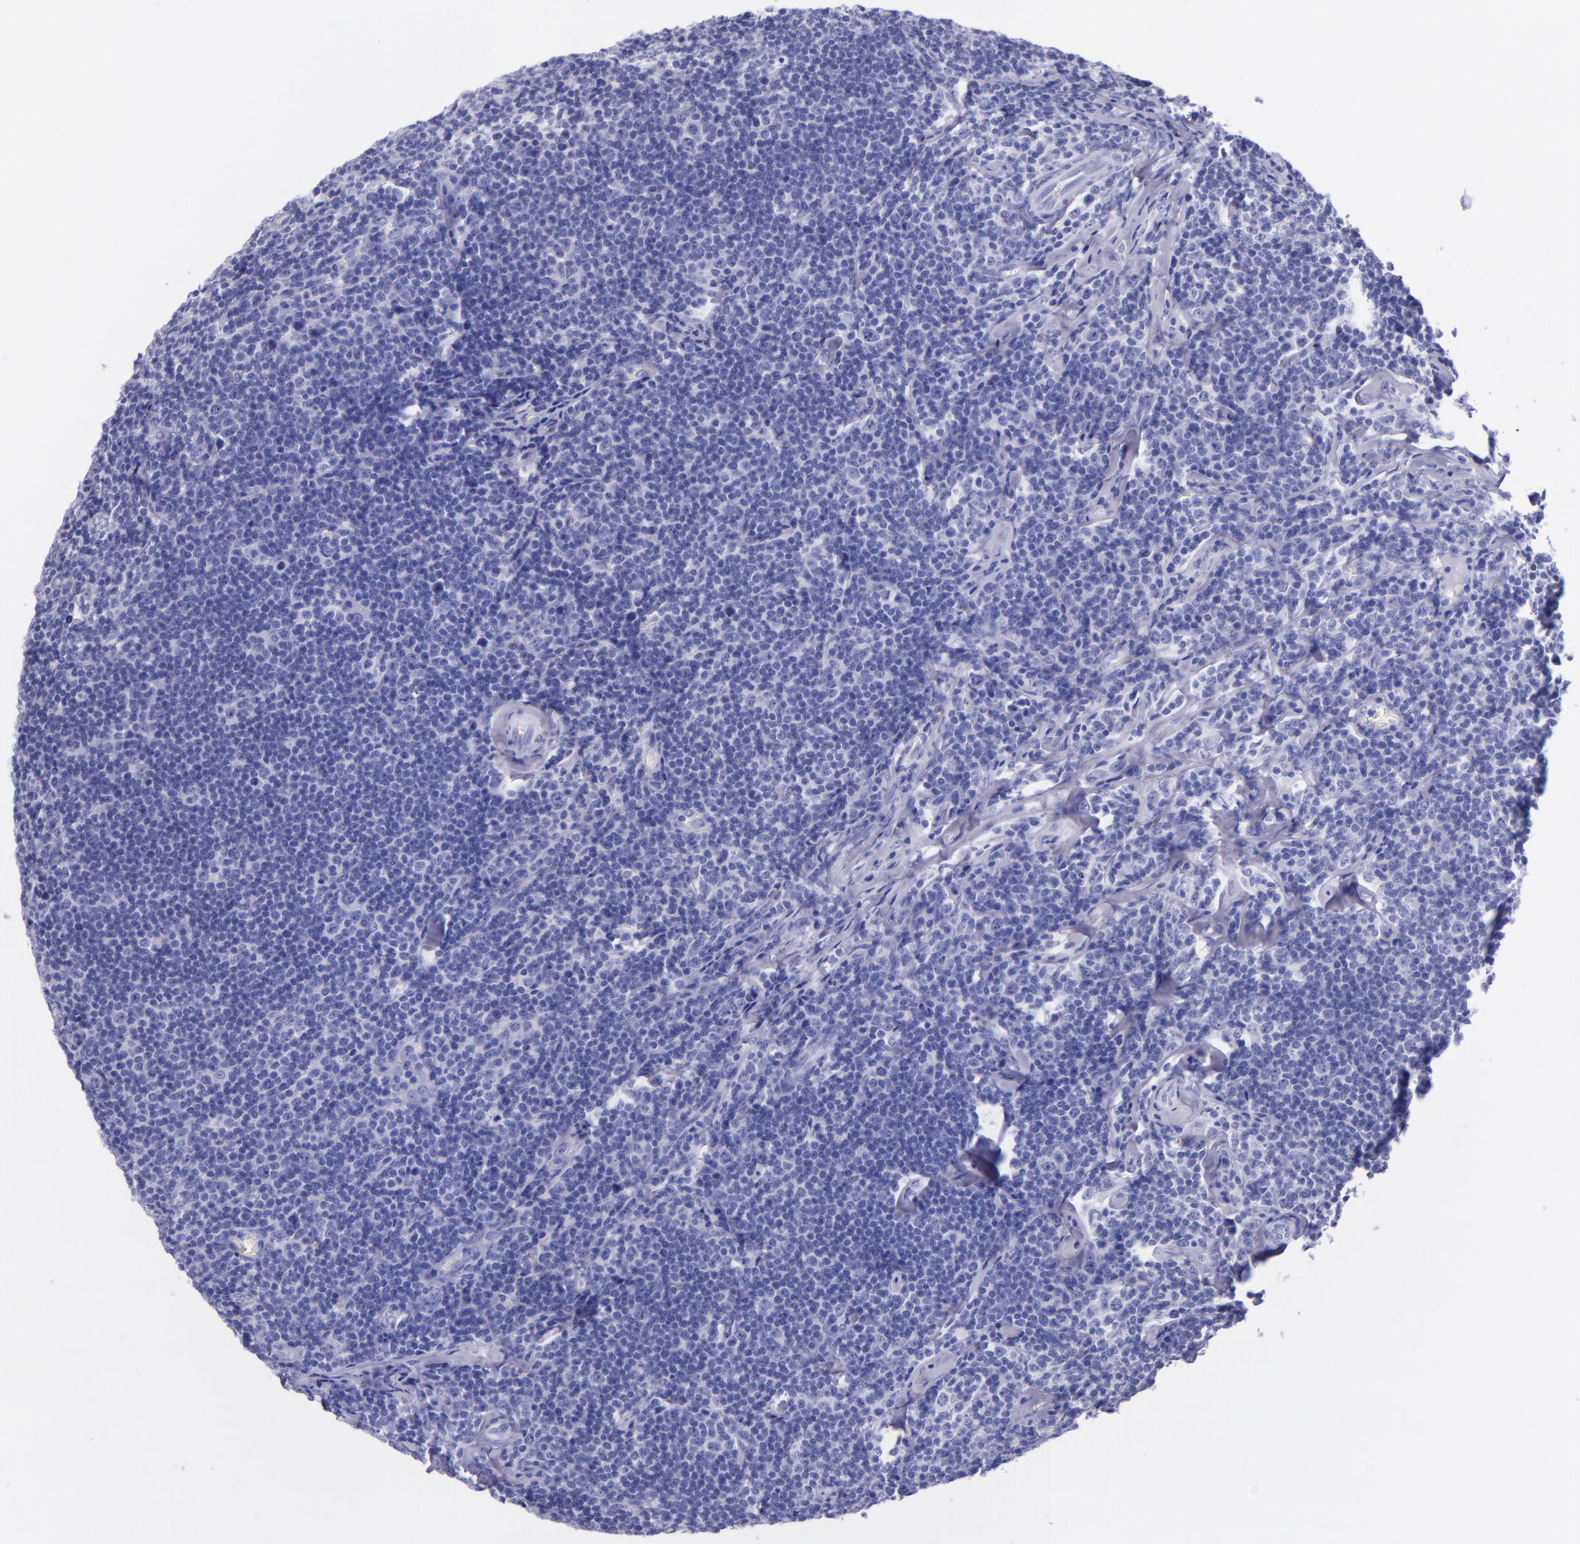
{"staining": {"intensity": "negative", "quantity": "none", "location": "none"}, "tissue": "lymphoma", "cell_type": "Tumor cells", "image_type": "cancer", "snomed": [{"axis": "morphology", "description": "Malignant lymphoma, non-Hodgkin's type, Low grade"}, {"axis": "topography", "description": "Lymph node"}], "caption": "Tumor cells are negative for protein expression in human lymphoma.", "gene": "MBP", "patient": {"sex": "male", "age": 74}}